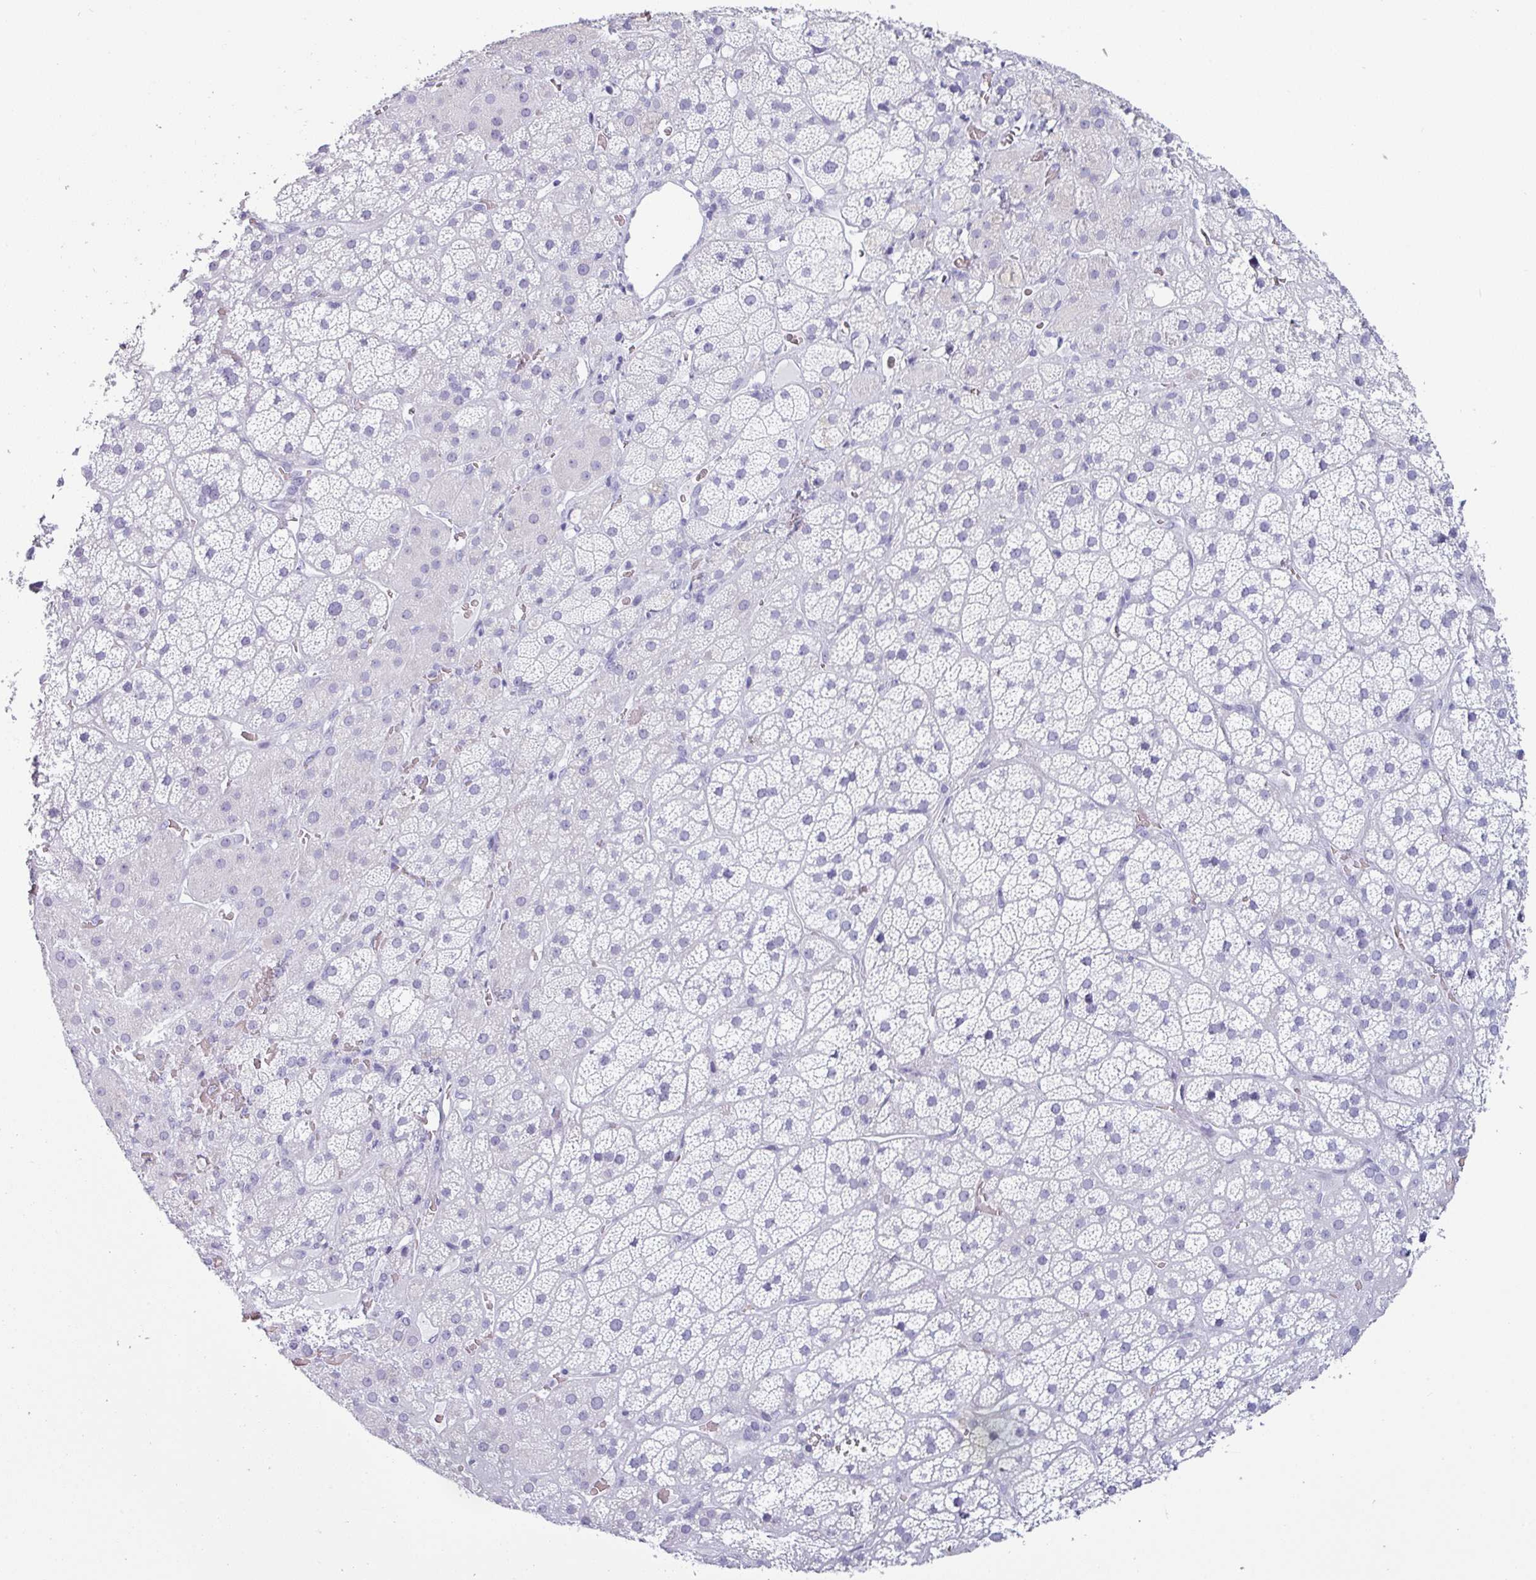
{"staining": {"intensity": "negative", "quantity": "none", "location": "none"}, "tissue": "adrenal gland", "cell_type": "Glandular cells", "image_type": "normal", "snomed": [{"axis": "morphology", "description": "Normal tissue, NOS"}, {"axis": "topography", "description": "Adrenal gland"}], "caption": "DAB immunohistochemical staining of normal adrenal gland reveals no significant expression in glandular cells.", "gene": "CRYBB2", "patient": {"sex": "male", "age": 57}}